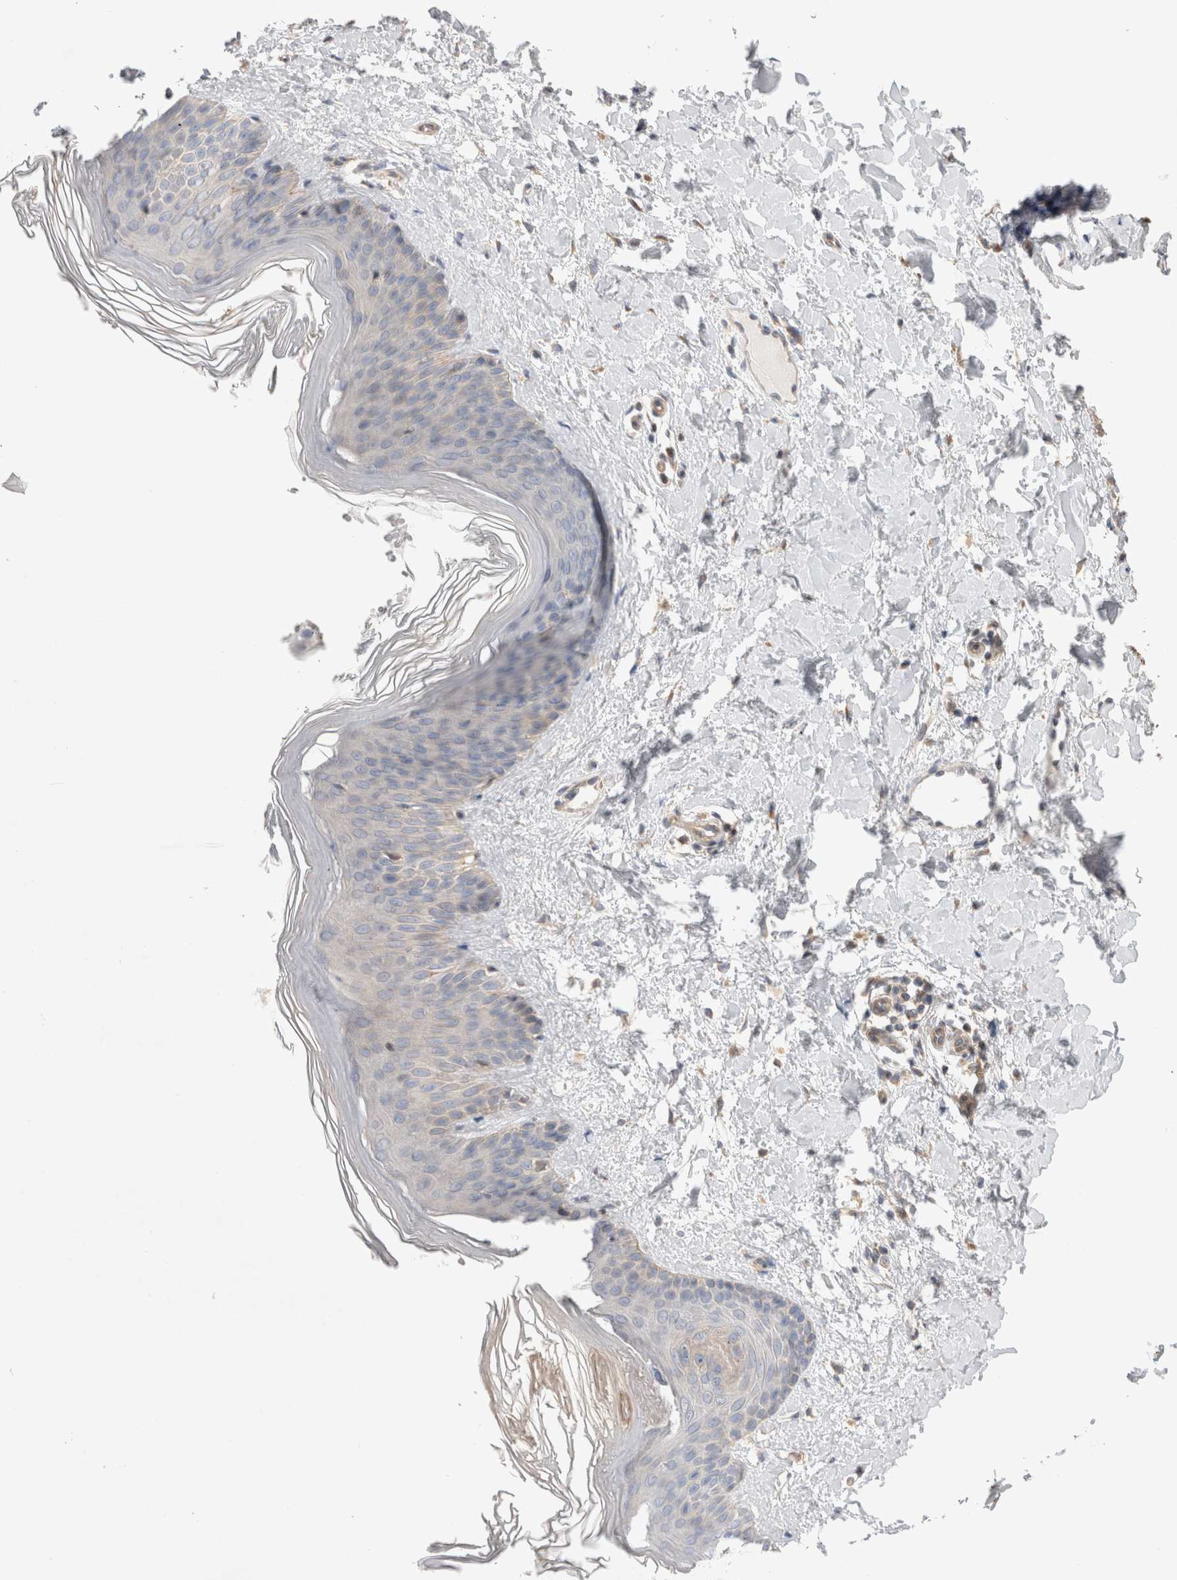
{"staining": {"intensity": "moderate", "quantity": "<25%", "location": "cytoplasmic/membranous"}, "tissue": "skin", "cell_type": "Fibroblasts", "image_type": "normal", "snomed": [{"axis": "morphology", "description": "Normal tissue, NOS"}, {"axis": "morphology", "description": "Malignant melanoma, Metastatic site"}, {"axis": "topography", "description": "Skin"}], "caption": "Unremarkable skin reveals moderate cytoplasmic/membranous staining in approximately <25% of fibroblasts, visualized by immunohistochemistry. The protein of interest is shown in brown color, while the nuclei are stained blue.", "gene": "TBC1D16", "patient": {"sex": "male", "age": 41}}